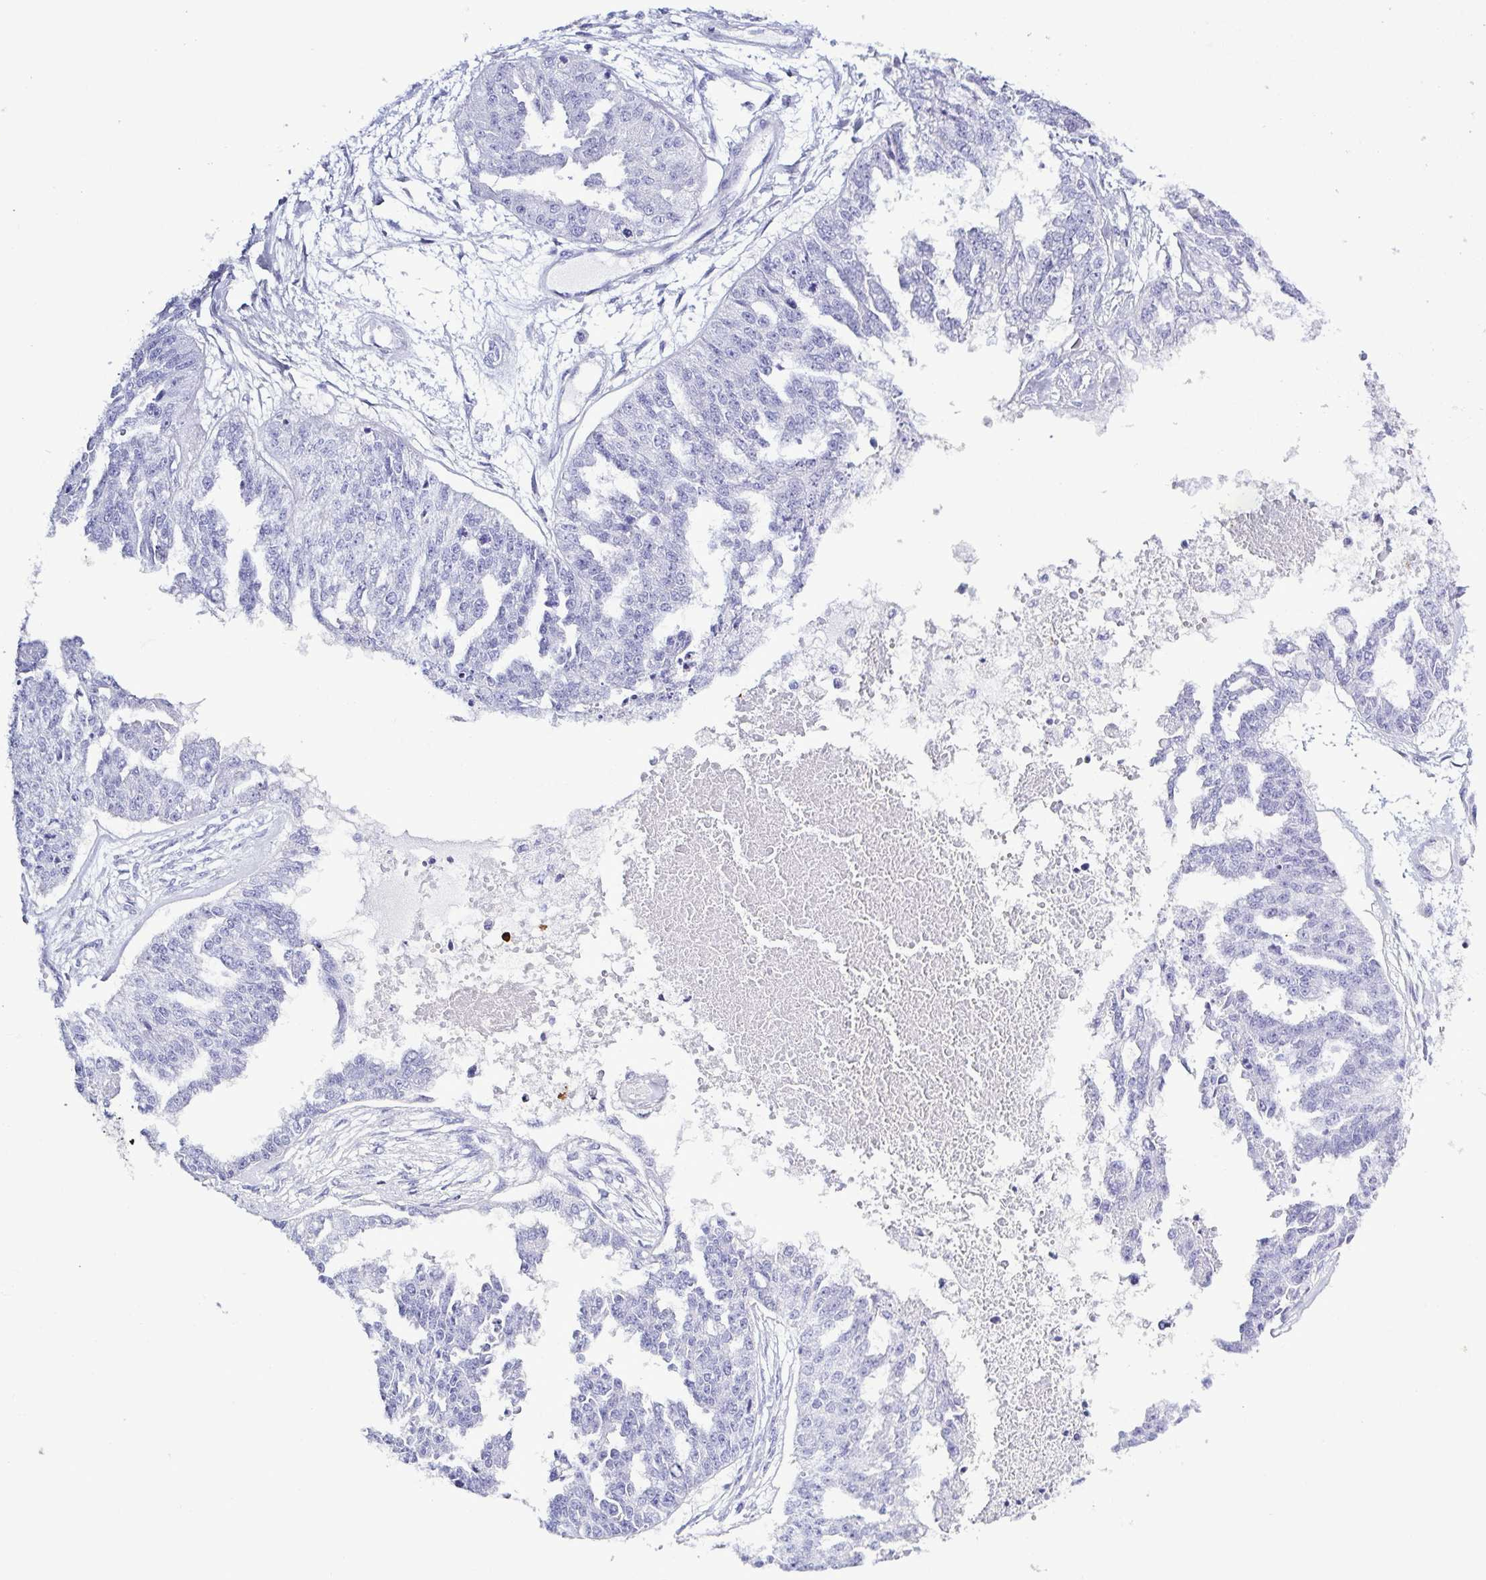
{"staining": {"intensity": "negative", "quantity": "none", "location": "none"}, "tissue": "ovarian cancer", "cell_type": "Tumor cells", "image_type": "cancer", "snomed": [{"axis": "morphology", "description": "Cystadenocarcinoma, serous, NOS"}, {"axis": "topography", "description": "Ovary"}], "caption": "Photomicrograph shows no protein expression in tumor cells of ovarian cancer tissue. (DAB IHC with hematoxylin counter stain).", "gene": "LTF", "patient": {"sex": "female", "age": 58}}